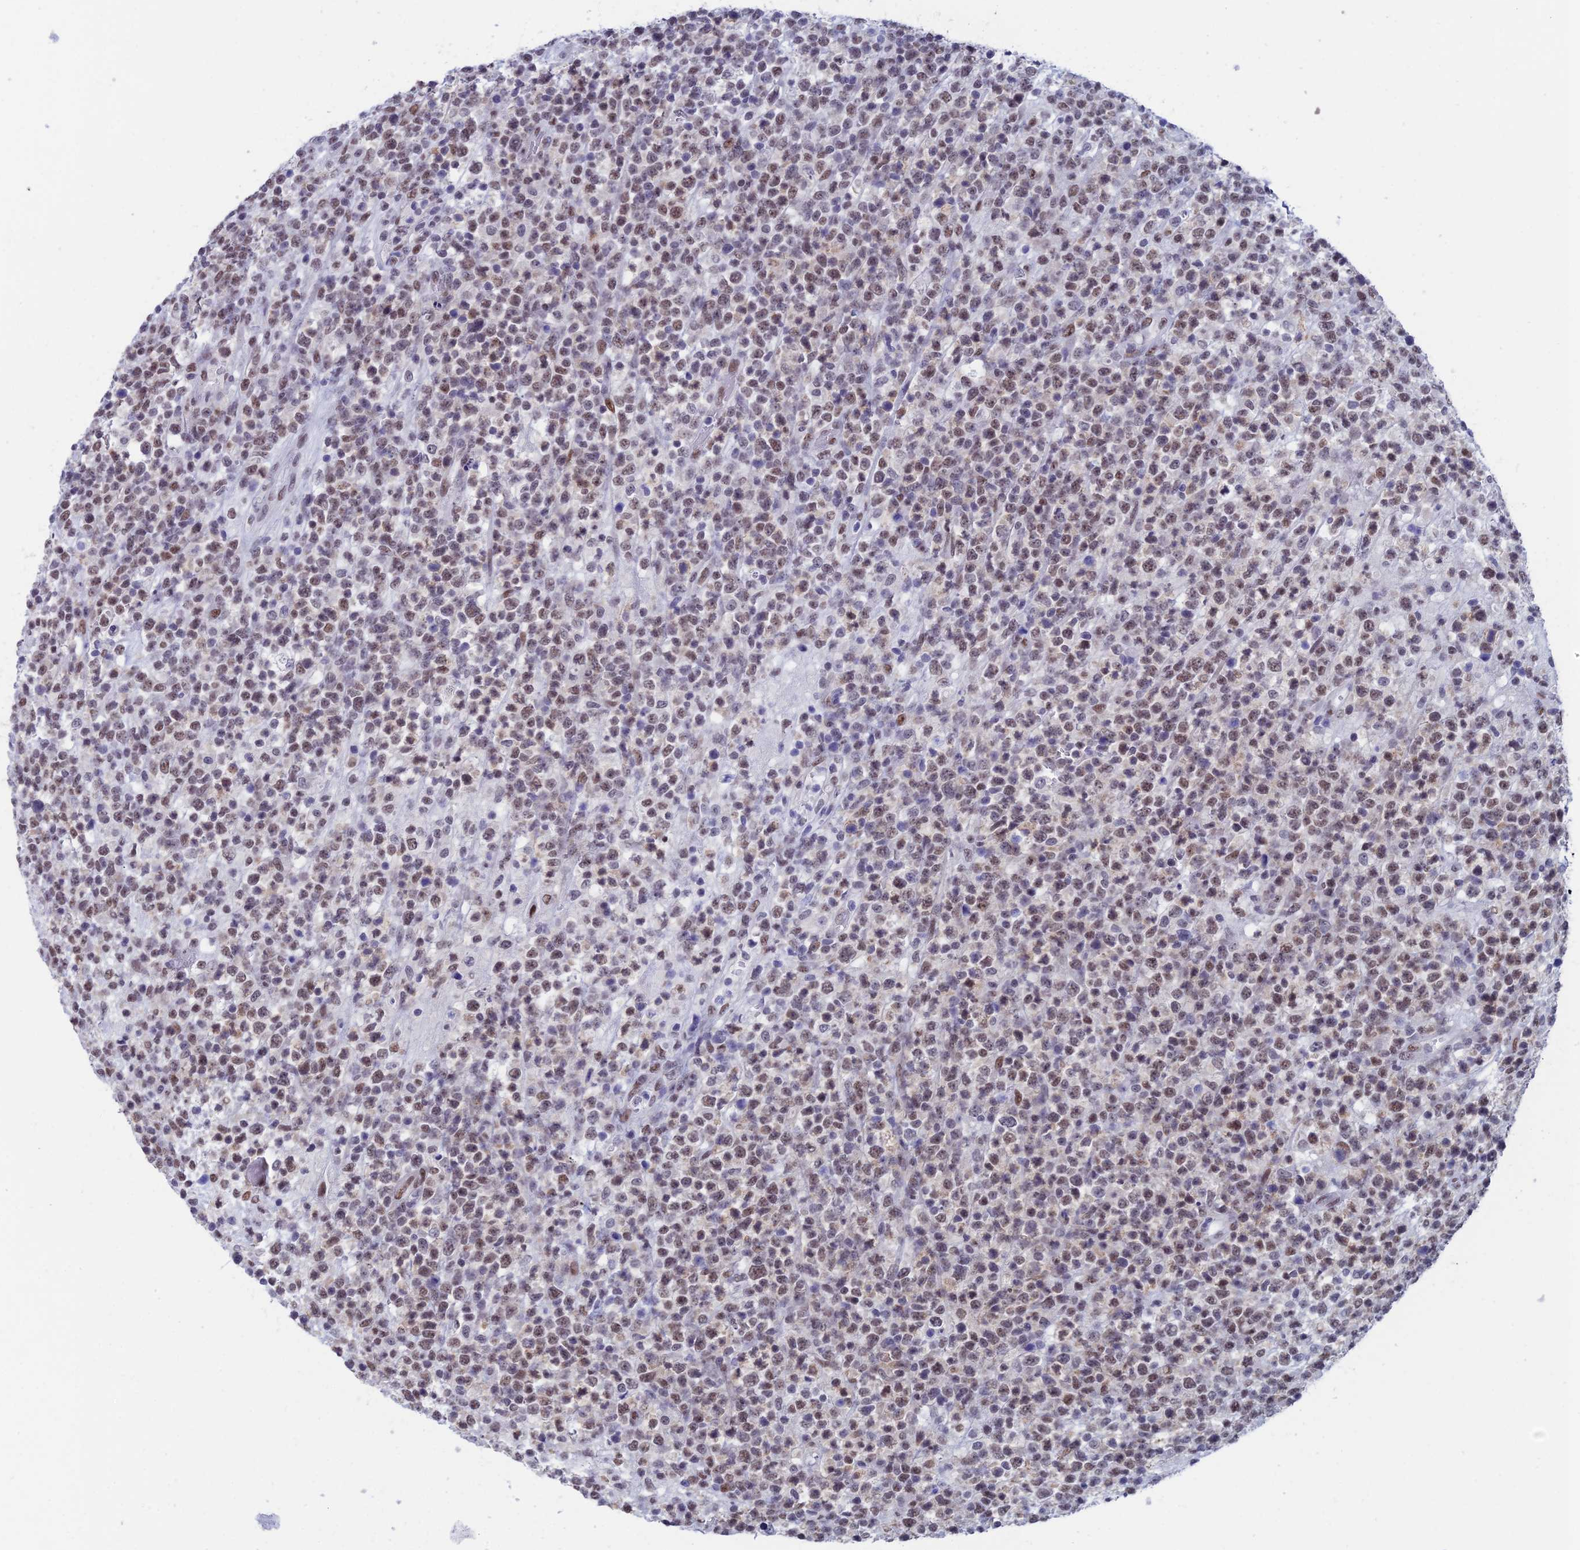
{"staining": {"intensity": "moderate", "quantity": ">75%", "location": "nuclear"}, "tissue": "lymphoma", "cell_type": "Tumor cells", "image_type": "cancer", "snomed": [{"axis": "morphology", "description": "Malignant lymphoma, non-Hodgkin's type, High grade"}, {"axis": "topography", "description": "Colon"}], "caption": "Tumor cells display moderate nuclear positivity in approximately >75% of cells in lymphoma.", "gene": "NABP2", "patient": {"sex": "female", "age": 53}}